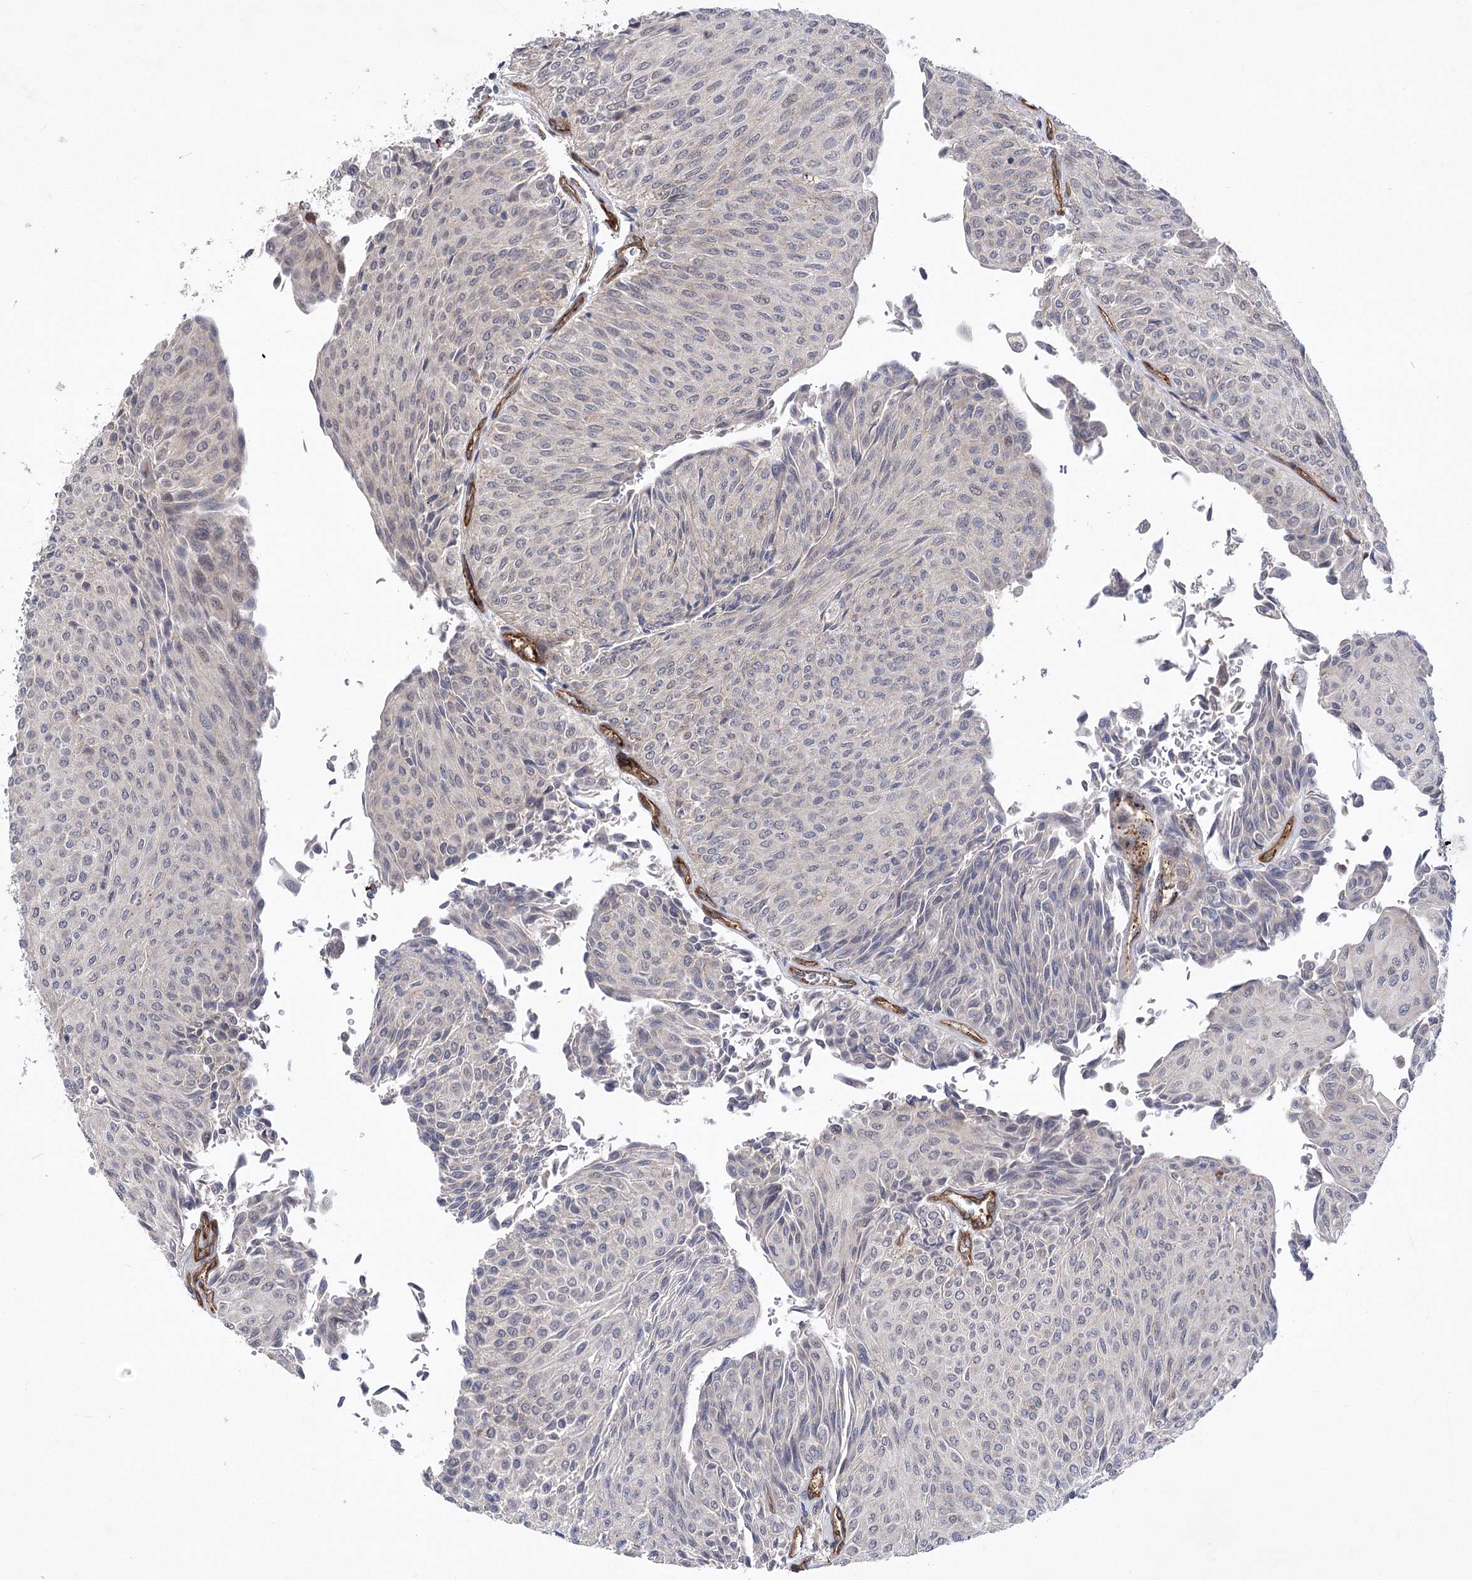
{"staining": {"intensity": "negative", "quantity": "none", "location": "none"}, "tissue": "urothelial cancer", "cell_type": "Tumor cells", "image_type": "cancer", "snomed": [{"axis": "morphology", "description": "Urothelial carcinoma, Low grade"}, {"axis": "topography", "description": "Urinary bladder"}], "caption": "Tumor cells show no significant protein expression in urothelial carcinoma (low-grade).", "gene": "ARHGAP31", "patient": {"sex": "male", "age": 78}}